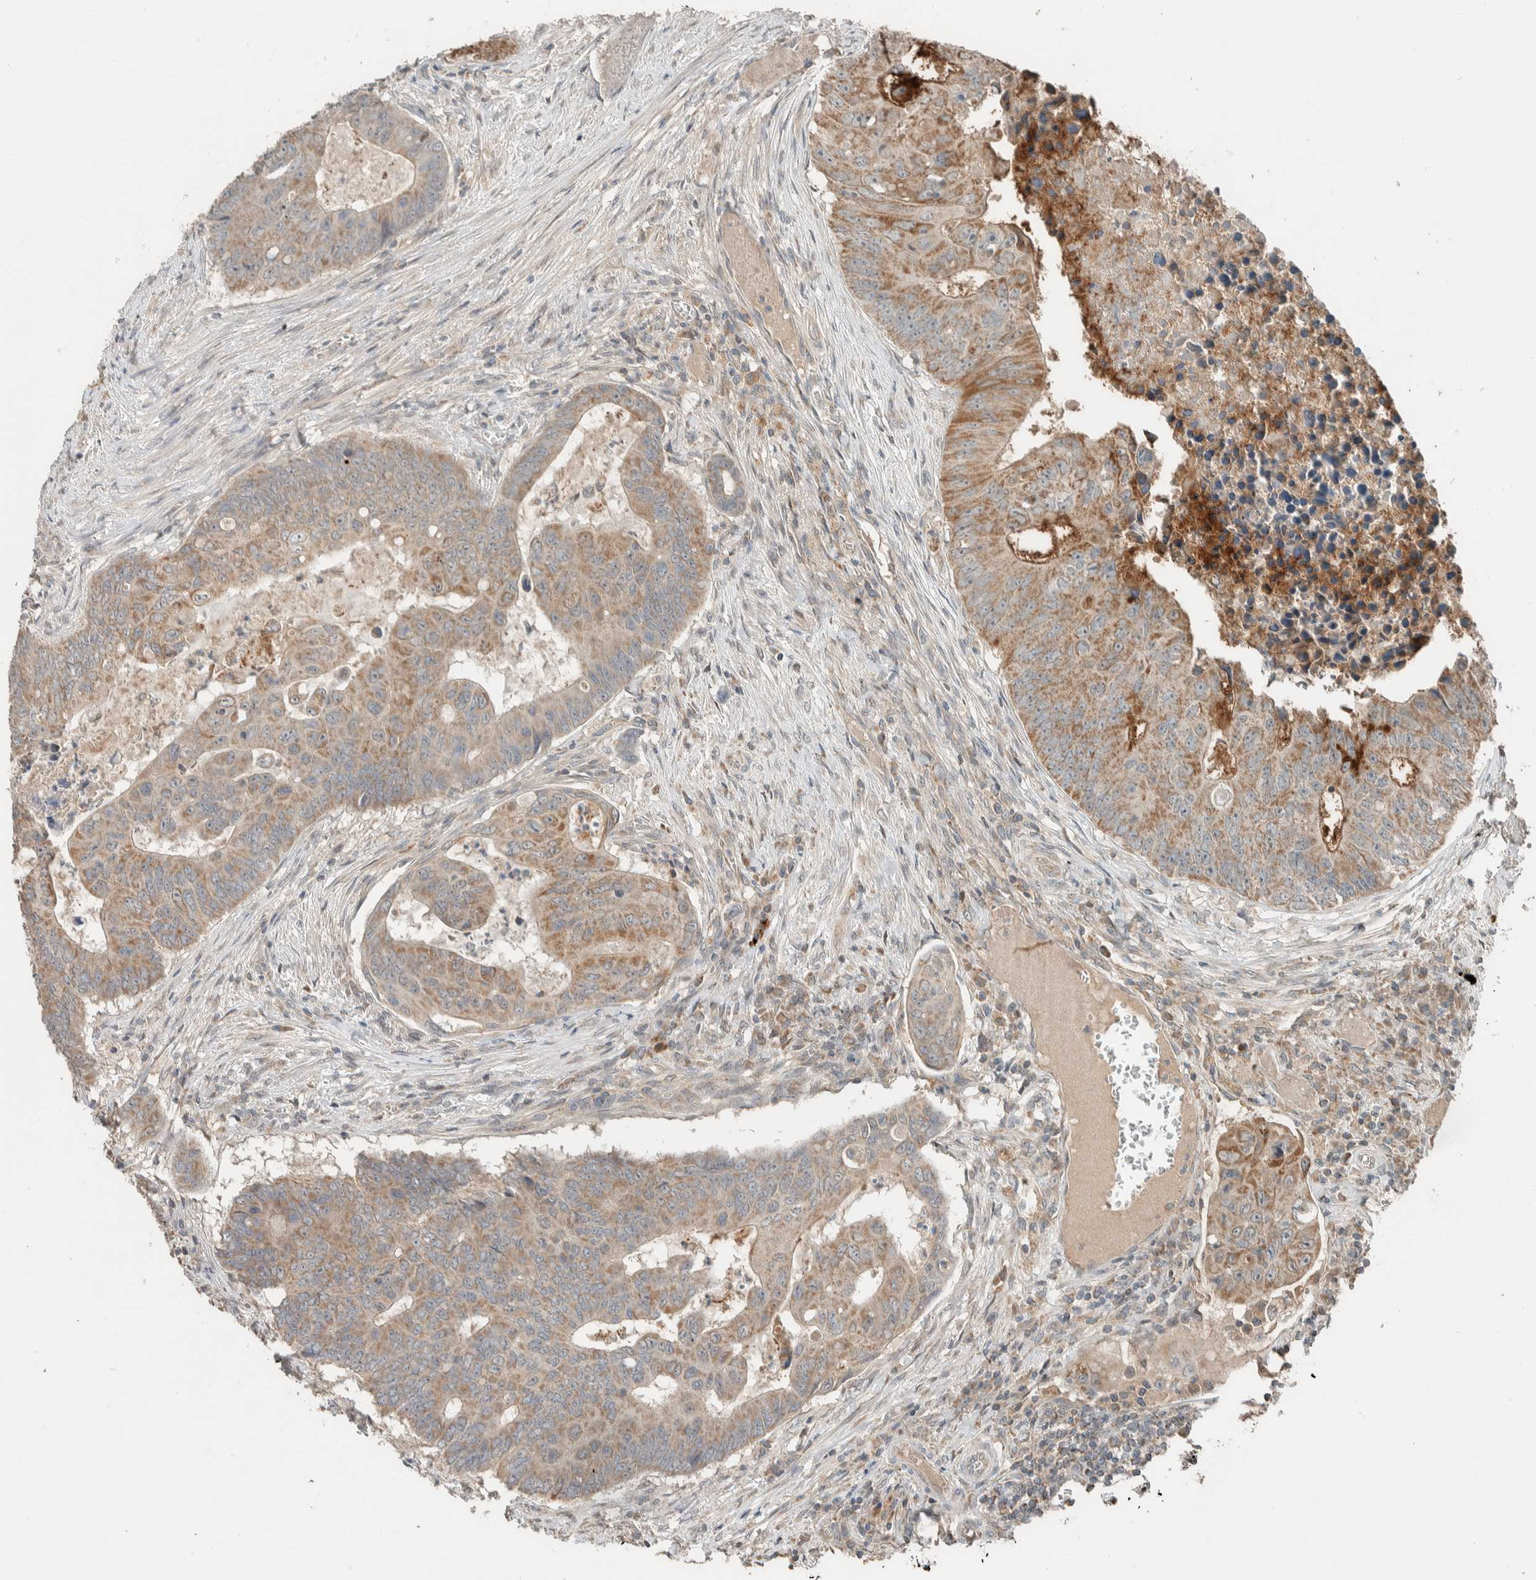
{"staining": {"intensity": "moderate", "quantity": ">75%", "location": "cytoplasmic/membranous"}, "tissue": "colorectal cancer", "cell_type": "Tumor cells", "image_type": "cancer", "snomed": [{"axis": "morphology", "description": "Adenocarcinoma, NOS"}, {"axis": "topography", "description": "Colon"}], "caption": "A high-resolution image shows IHC staining of colorectal cancer, which demonstrates moderate cytoplasmic/membranous staining in approximately >75% of tumor cells. (DAB (3,3'-diaminobenzidine) = brown stain, brightfield microscopy at high magnification).", "gene": "NBR1", "patient": {"sex": "male", "age": 87}}